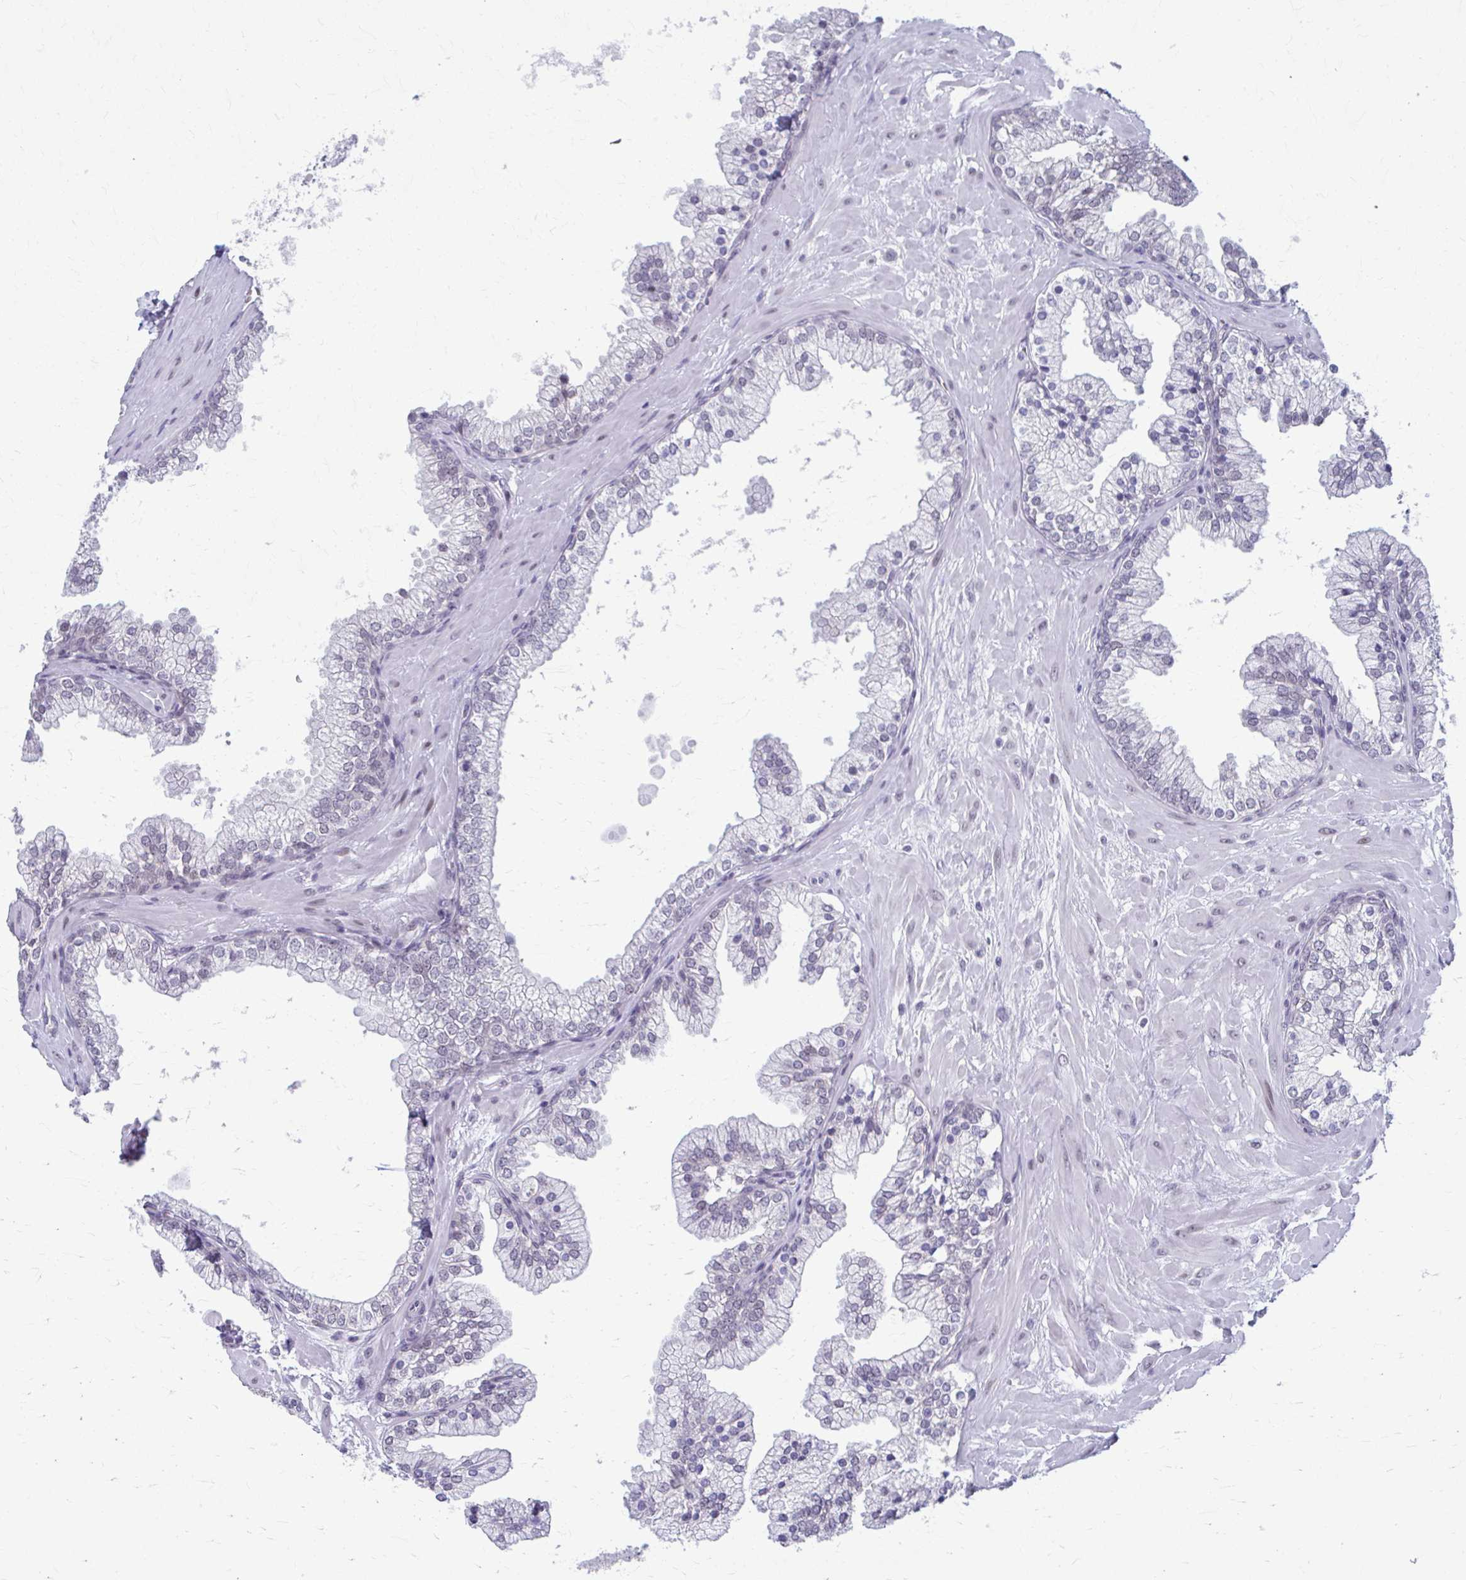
{"staining": {"intensity": "weak", "quantity": "<25%", "location": "nuclear"}, "tissue": "prostate", "cell_type": "Glandular cells", "image_type": "normal", "snomed": [{"axis": "morphology", "description": "Normal tissue, NOS"}, {"axis": "topography", "description": "Prostate"}, {"axis": "topography", "description": "Peripheral nerve tissue"}], "caption": "This is an immunohistochemistry histopathology image of unremarkable prostate. There is no staining in glandular cells.", "gene": "MAF1", "patient": {"sex": "male", "age": 61}}